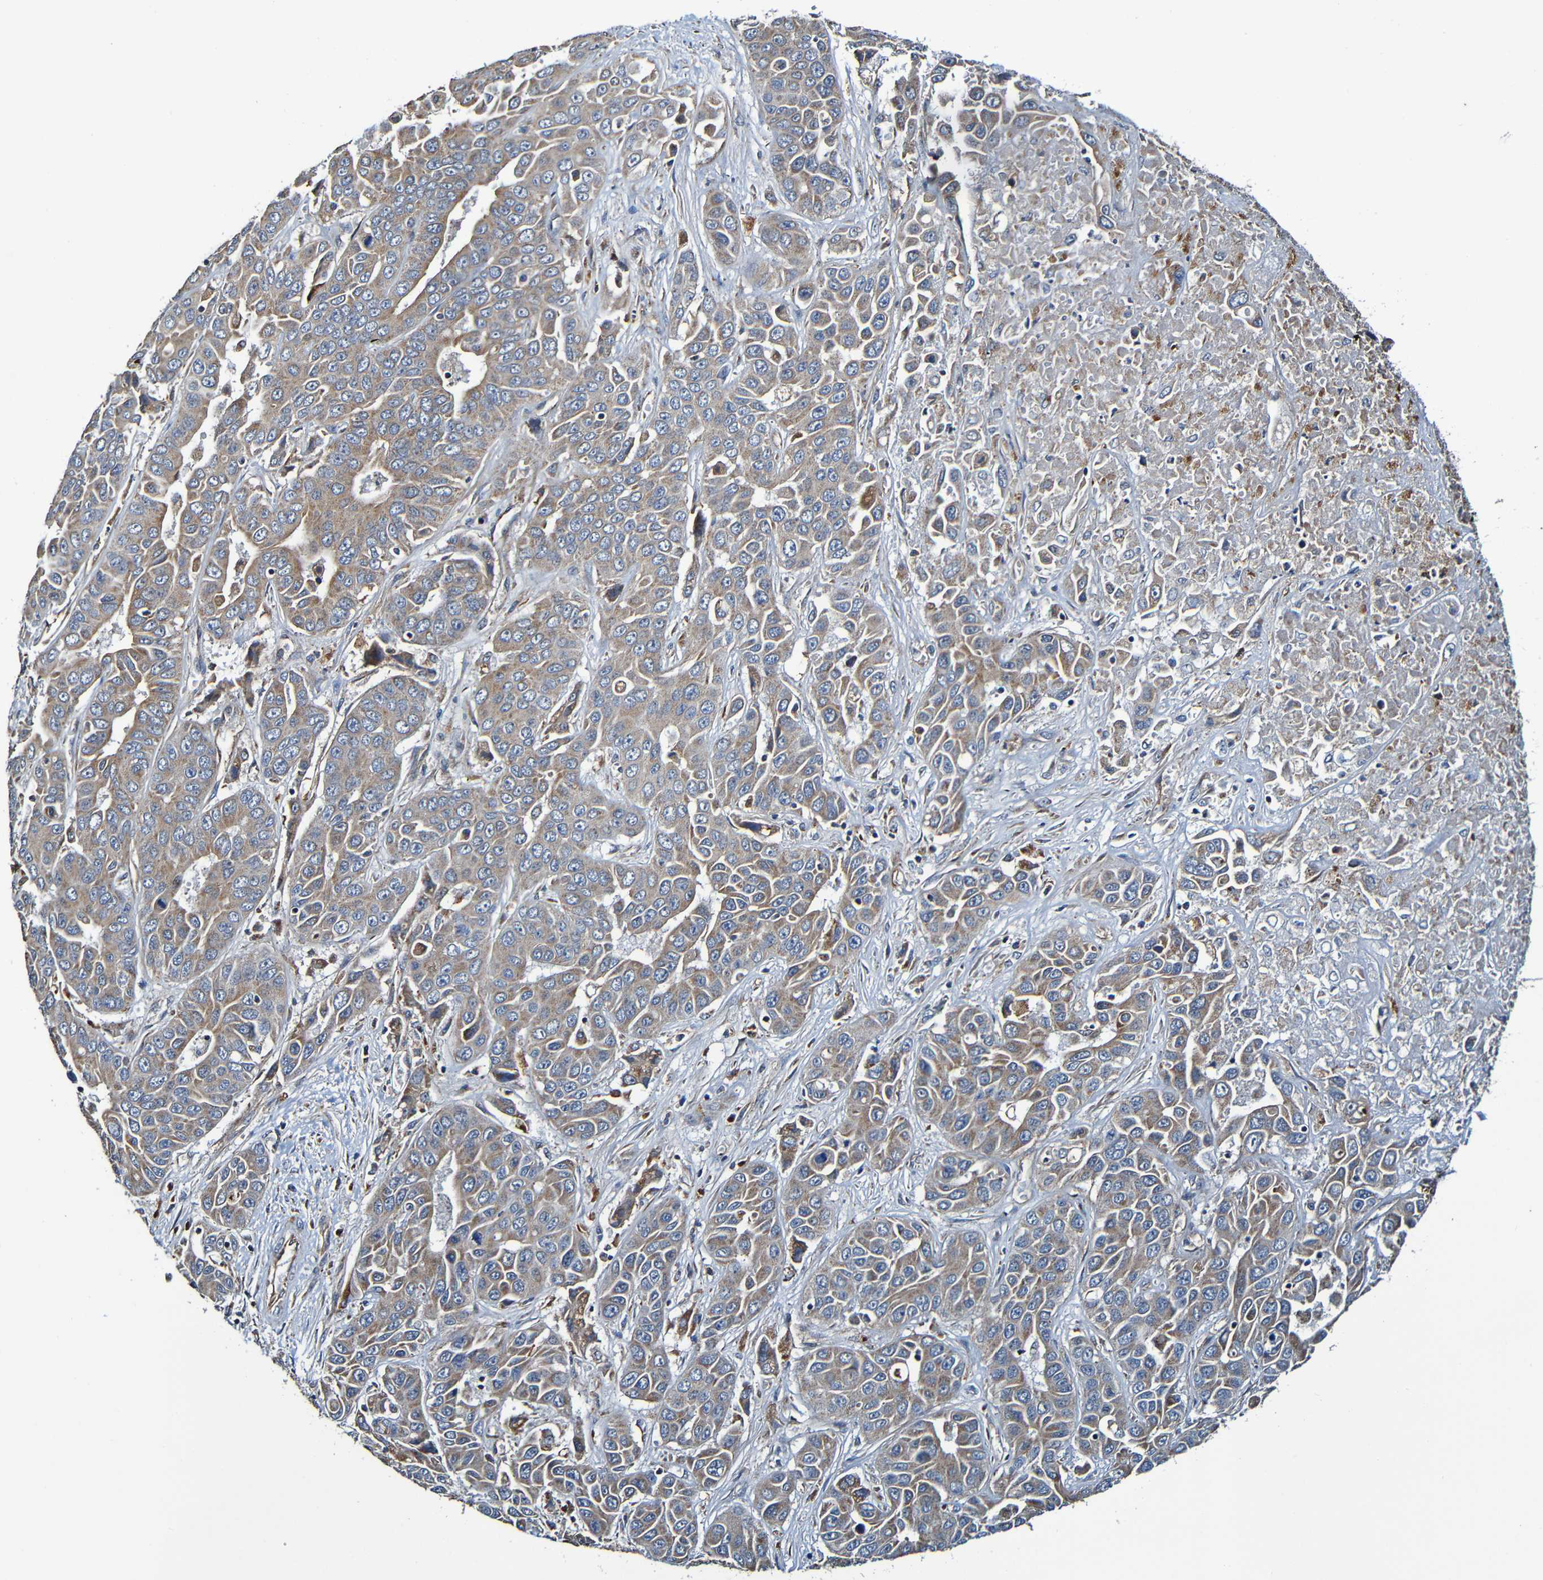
{"staining": {"intensity": "moderate", "quantity": ">75%", "location": "cytoplasmic/membranous"}, "tissue": "liver cancer", "cell_type": "Tumor cells", "image_type": "cancer", "snomed": [{"axis": "morphology", "description": "Cholangiocarcinoma"}, {"axis": "topography", "description": "Liver"}], "caption": "Liver cancer was stained to show a protein in brown. There is medium levels of moderate cytoplasmic/membranous expression in approximately >75% of tumor cells.", "gene": "ADAM15", "patient": {"sex": "female", "age": 52}}